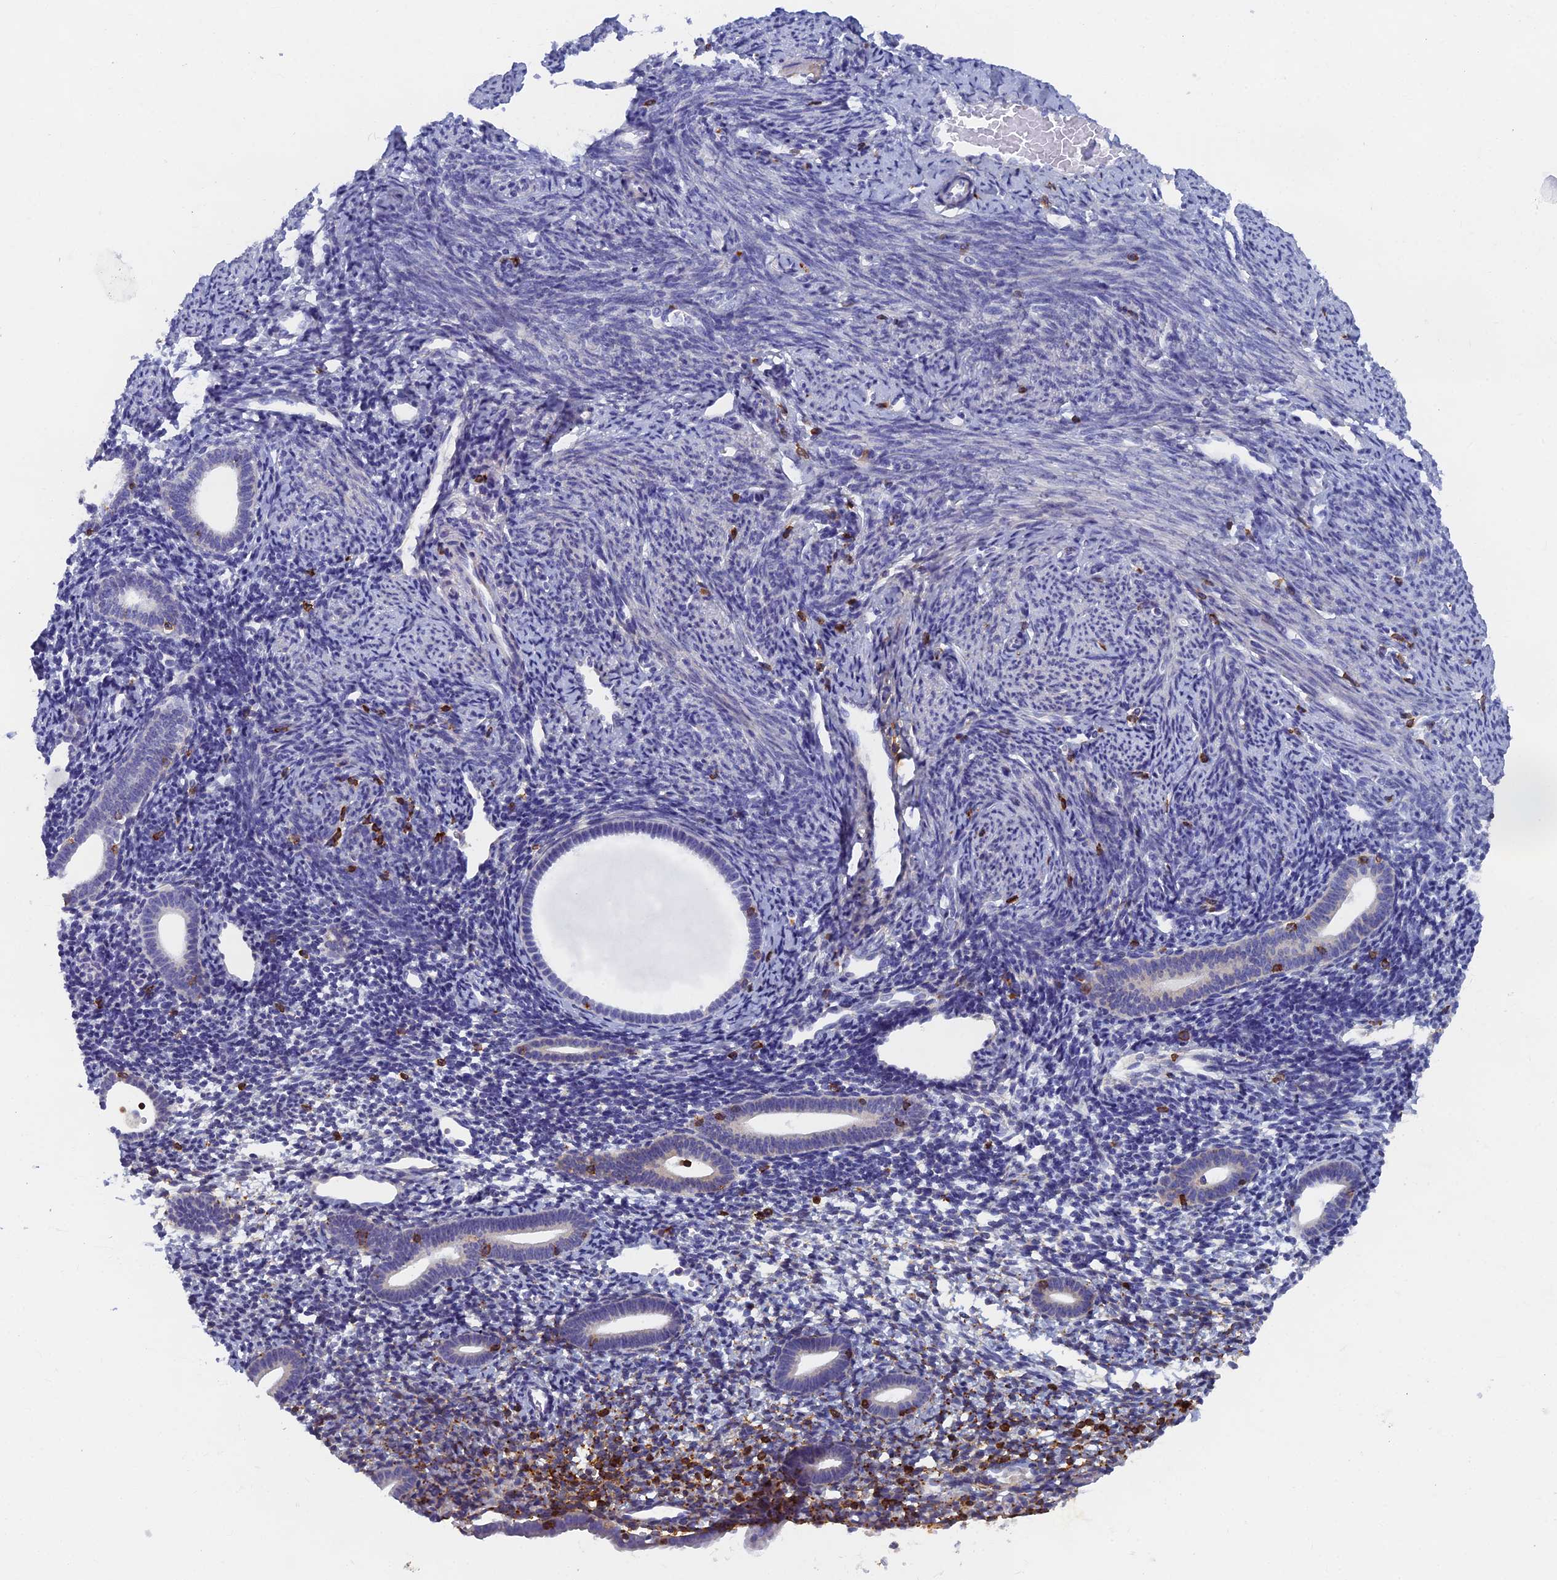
{"staining": {"intensity": "negative", "quantity": "none", "location": "none"}, "tissue": "endometrium", "cell_type": "Cells in endometrial stroma", "image_type": "normal", "snomed": [{"axis": "morphology", "description": "Normal tissue, NOS"}, {"axis": "topography", "description": "Endometrium"}], "caption": "IHC photomicrograph of benign endometrium stained for a protein (brown), which reveals no expression in cells in endometrial stroma.", "gene": "ABI3BP", "patient": {"sex": "female", "age": 56}}